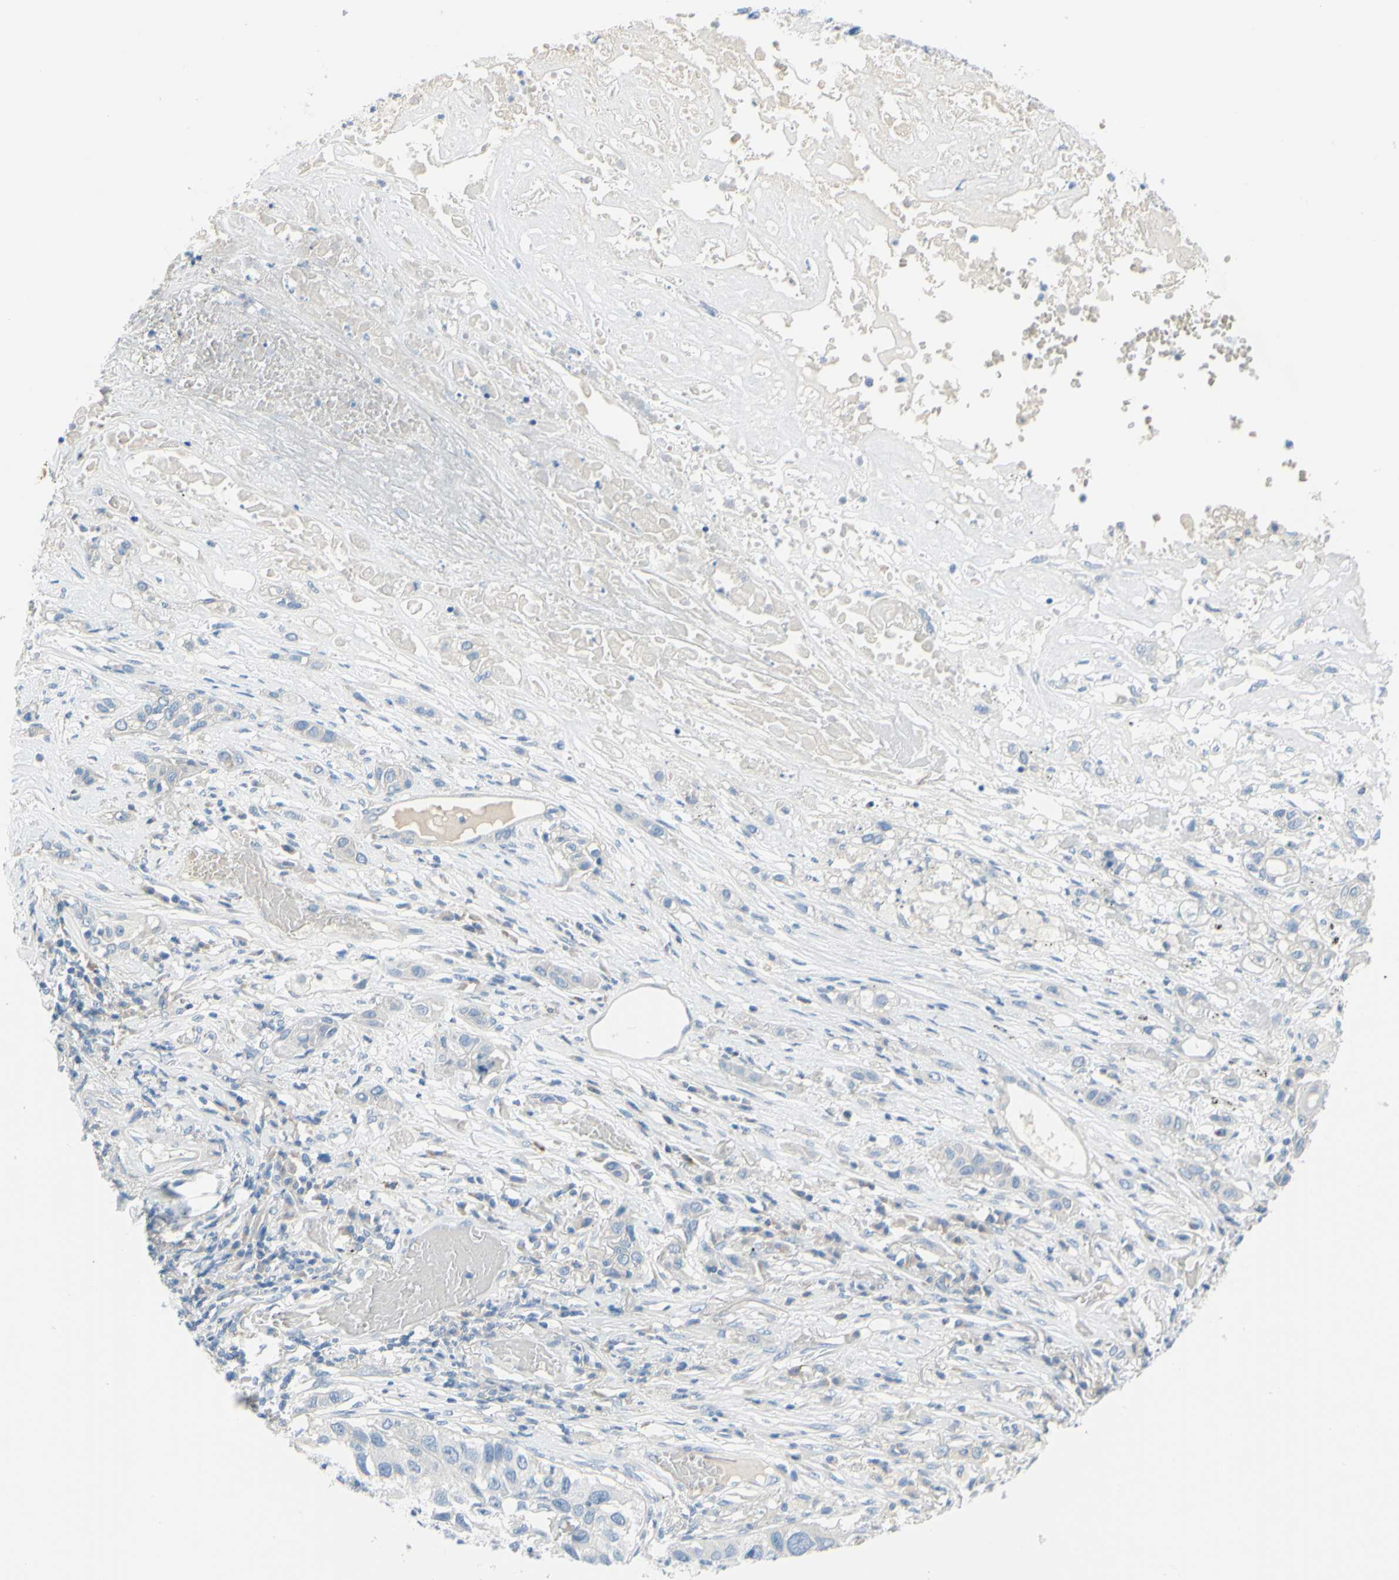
{"staining": {"intensity": "negative", "quantity": "none", "location": "none"}, "tissue": "lung cancer", "cell_type": "Tumor cells", "image_type": "cancer", "snomed": [{"axis": "morphology", "description": "Squamous cell carcinoma, NOS"}, {"axis": "topography", "description": "Lung"}], "caption": "Protein analysis of squamous cell carcinoma (lung) shows no significant positivity in tumor cells. Brightfield microscopy of immunohistochemistry (IHC) stained with DAB (3,3'-diaminobenzidine) (brown) and hematoxylin (blue), captured at high magnification.", "gene": "DCT", "patient": {"sex": "male", "age": 71}}